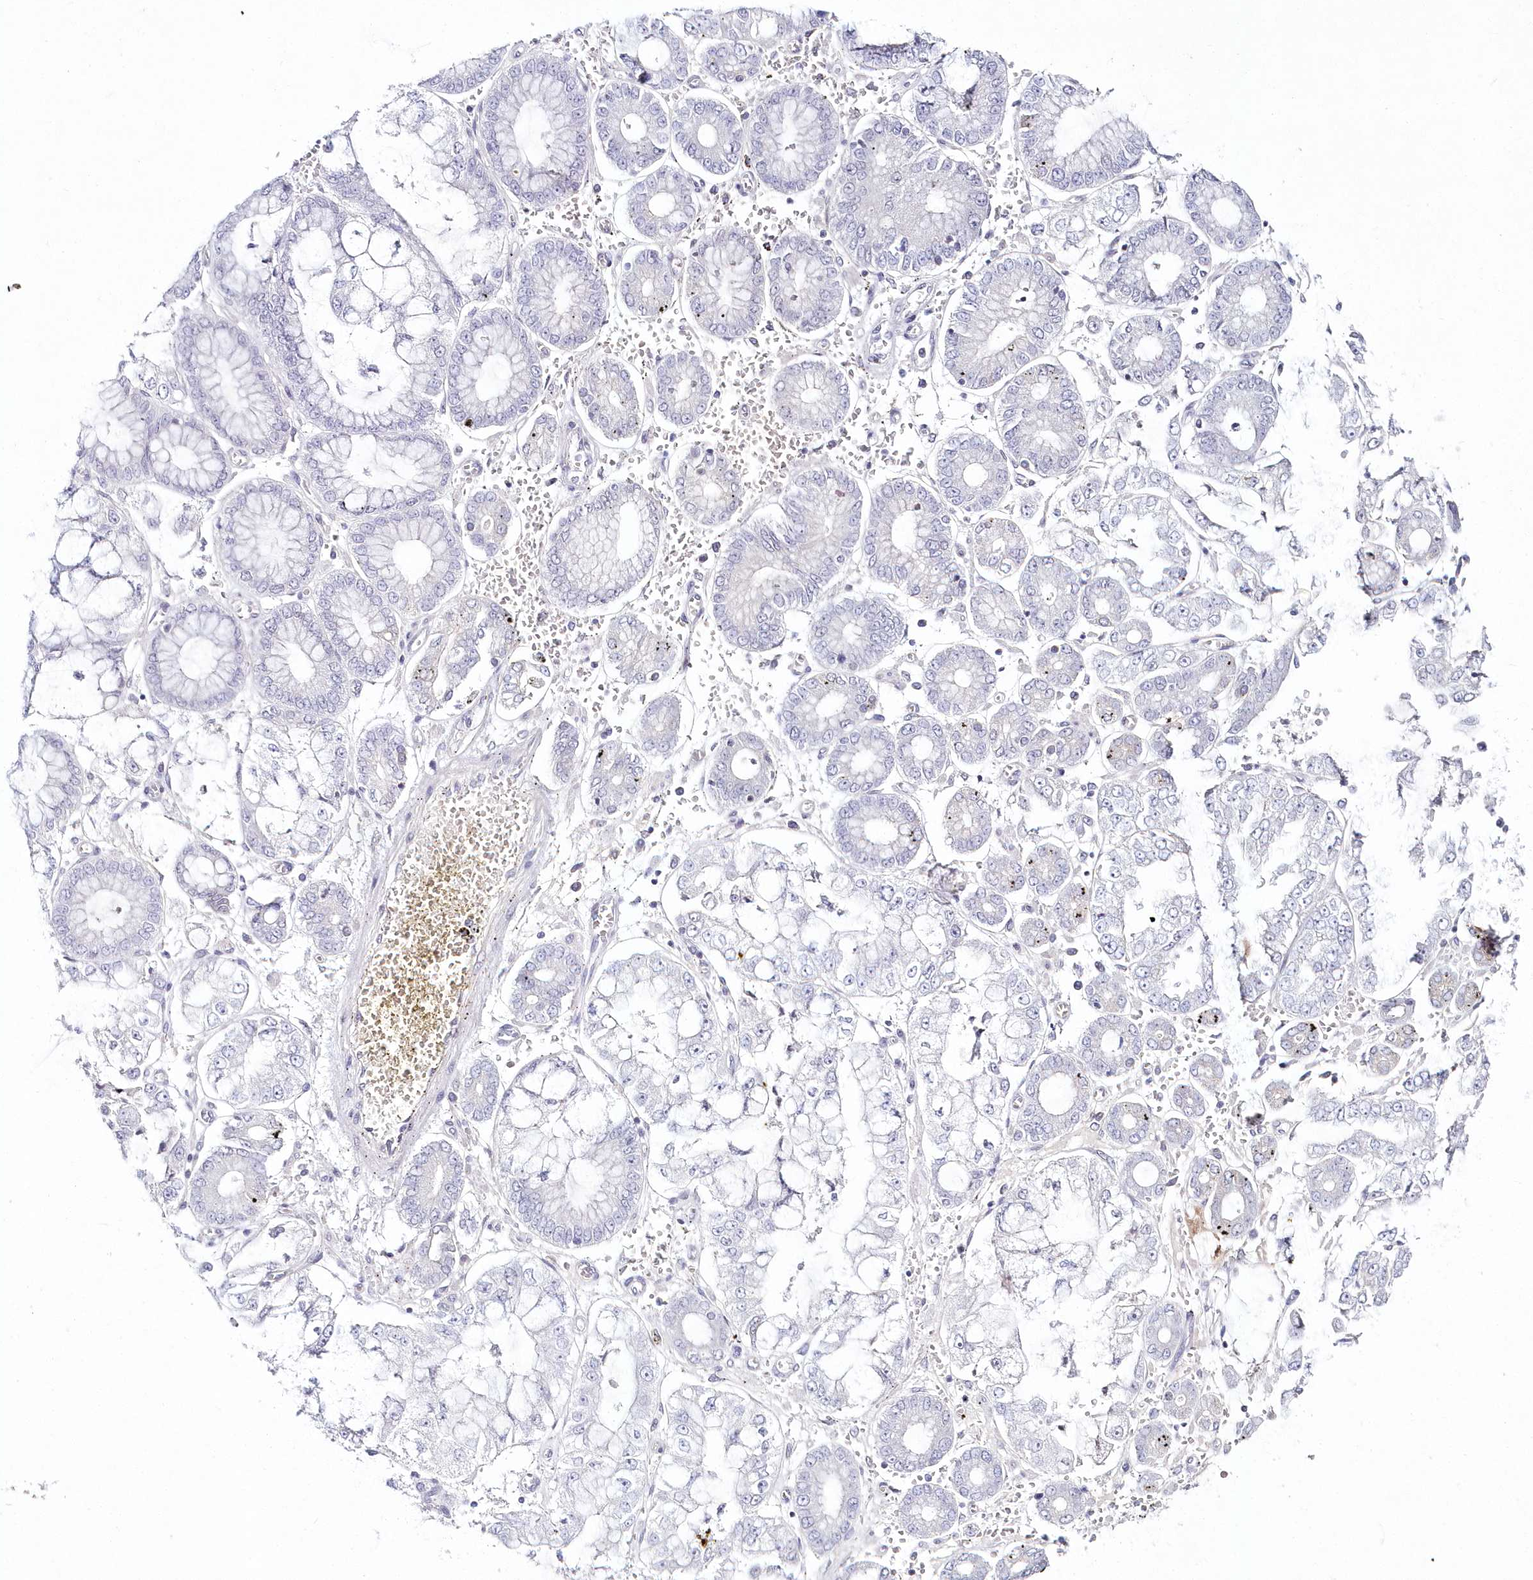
{"staining": {"intensity": "negative", "quantity": "none", "location": "none"}, "tissue": "stomach cancer", "cell_type": "Tumor cells", "image_type": "cancer", "snomed": [{"axis": "morphology", "description": "Adenocarcinoma, NOS"}, {"axis": "topography", "description": "Stomach"}], "caption": "High power microscopy micrograph of an immunohistochemistry micrograph of stomach cancer, revealing no significant expression in tumor cells.", "gene": "HYCC2", "patient": {"sex": "male", "age": 76}}